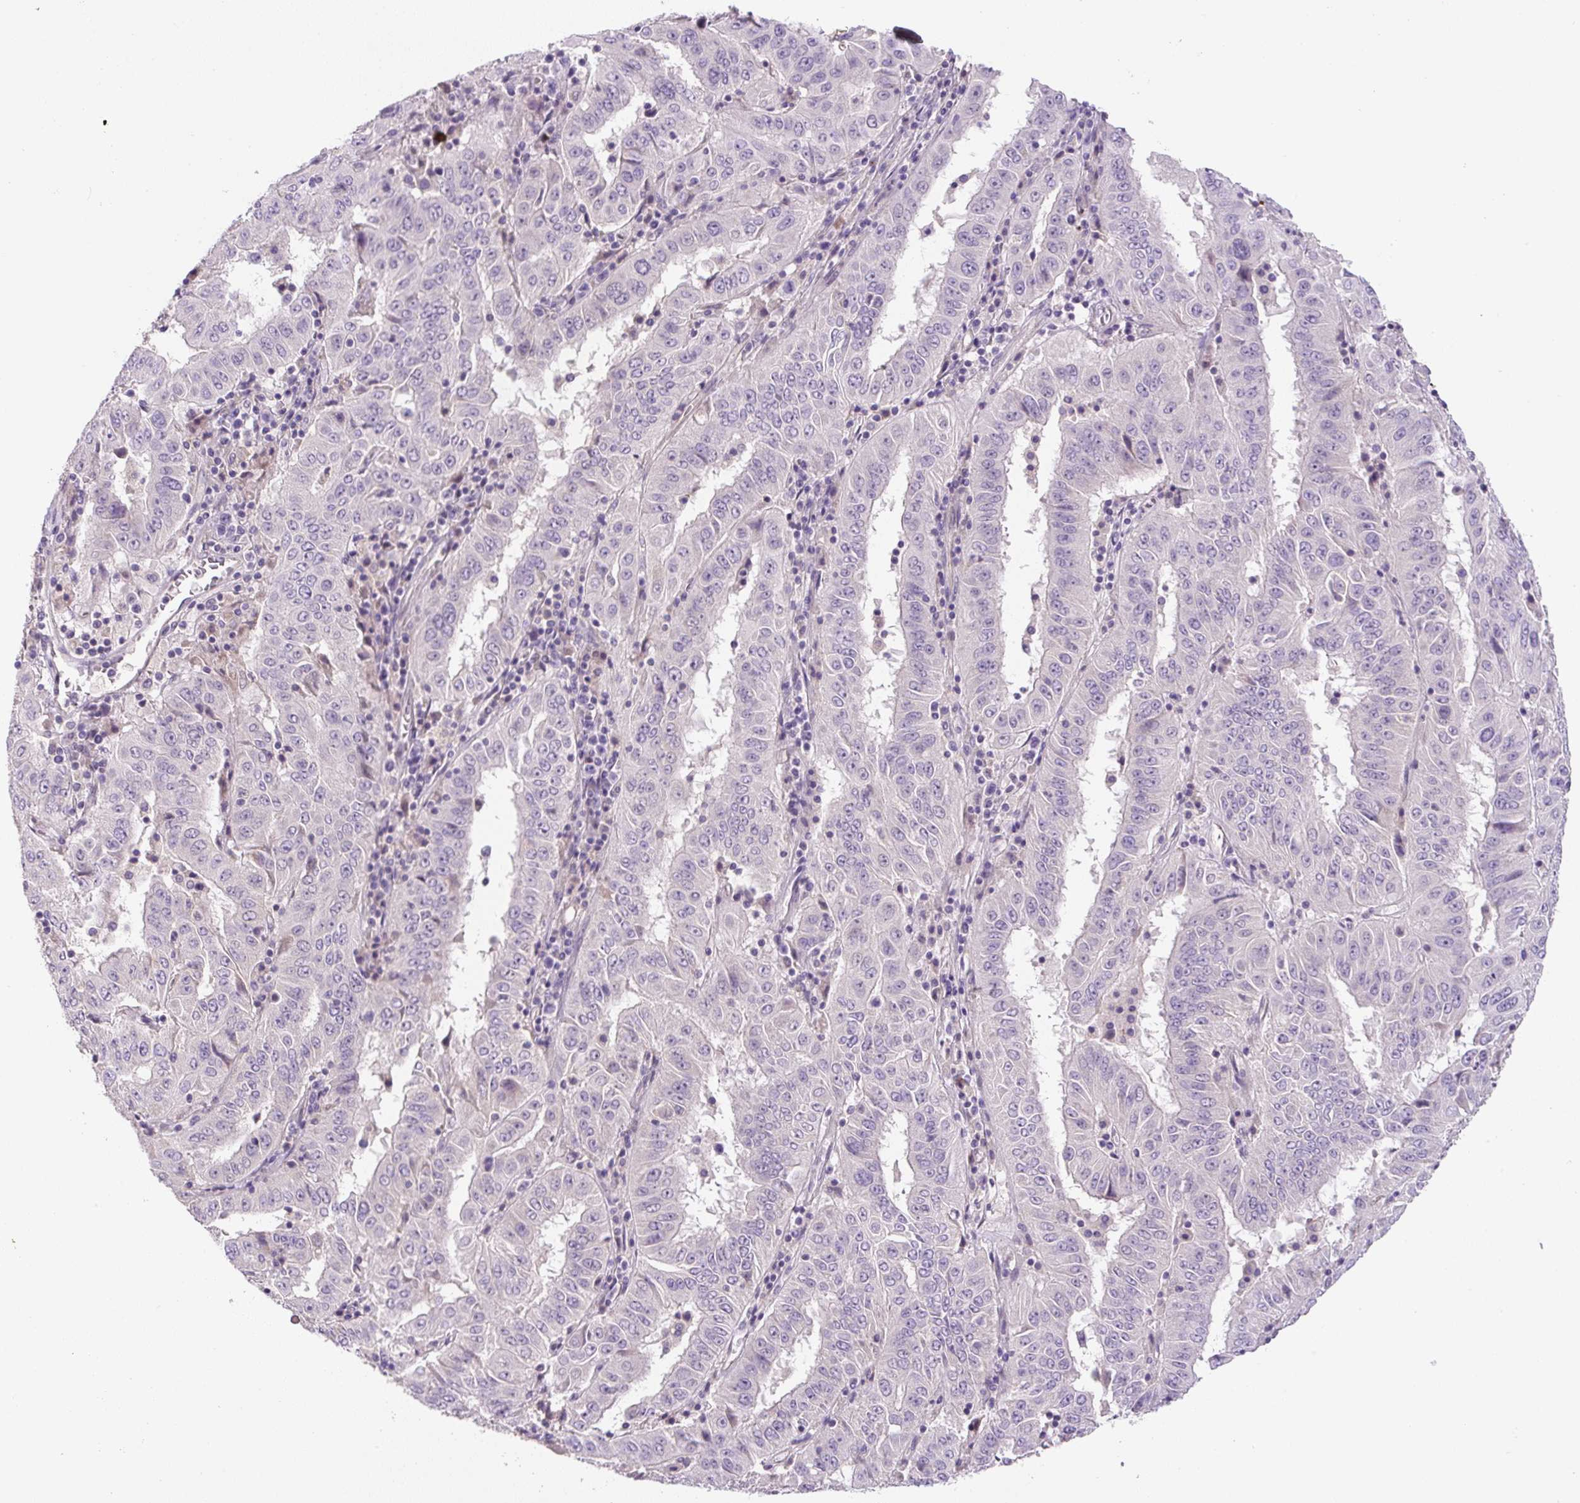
{"staining": {"intensity": "negative", "quantity": "none", "location": "none"}, "tissue": "pancreatic cancer", "cell_type": "Tumor cells", "image_type": "cancer", "snomed": [{"axis": "morphology", "description": "Adenocarcinoma, NOS"}, {"axis": "topography", "description": "Pancreas"}], "caption": "This is an IHC image of human pancreatic cancer (adenocarcinoma). There is no staining in tumor cells.", "gene": "UBL3", "patient": {"sex": "male", "age": 63}}